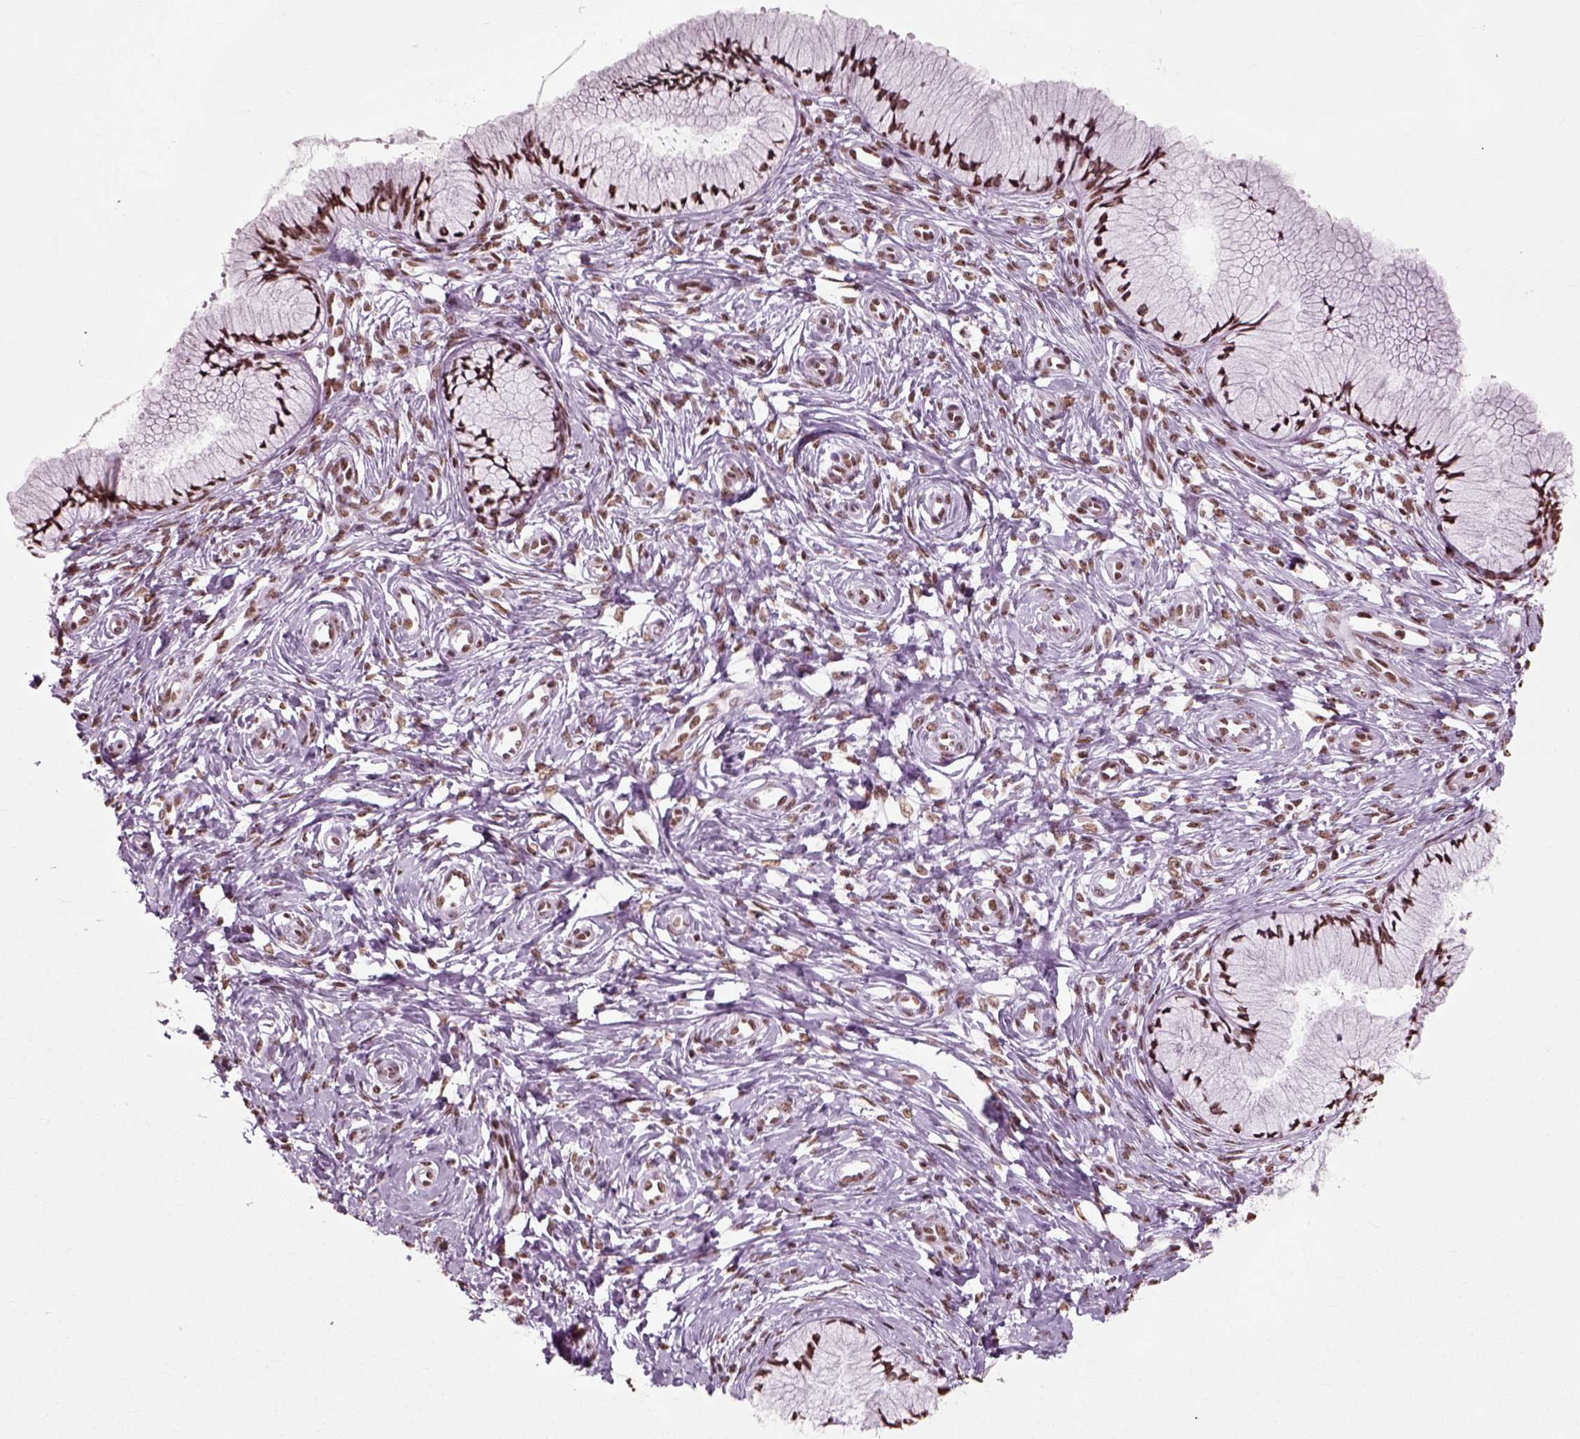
{"staining": {"intensity": "moderate", "quantity": ">75%", "location": "nuclear"}, "tissue": "cervix", "cell_type": "Glandular cells", "image_type": "normal", "snomed": [{"axis": "morphology", "description": "Normal tissue, NOS"}, {"axis": "topography", "description": "Cervix"}], "caption": "IHC of unremarkable human cervix displays medium levels of moderate nuclear positivity in about >75% of glandular cells.", "gene": "POLR1H", "patient": {"sex": "female", "age": 37}}